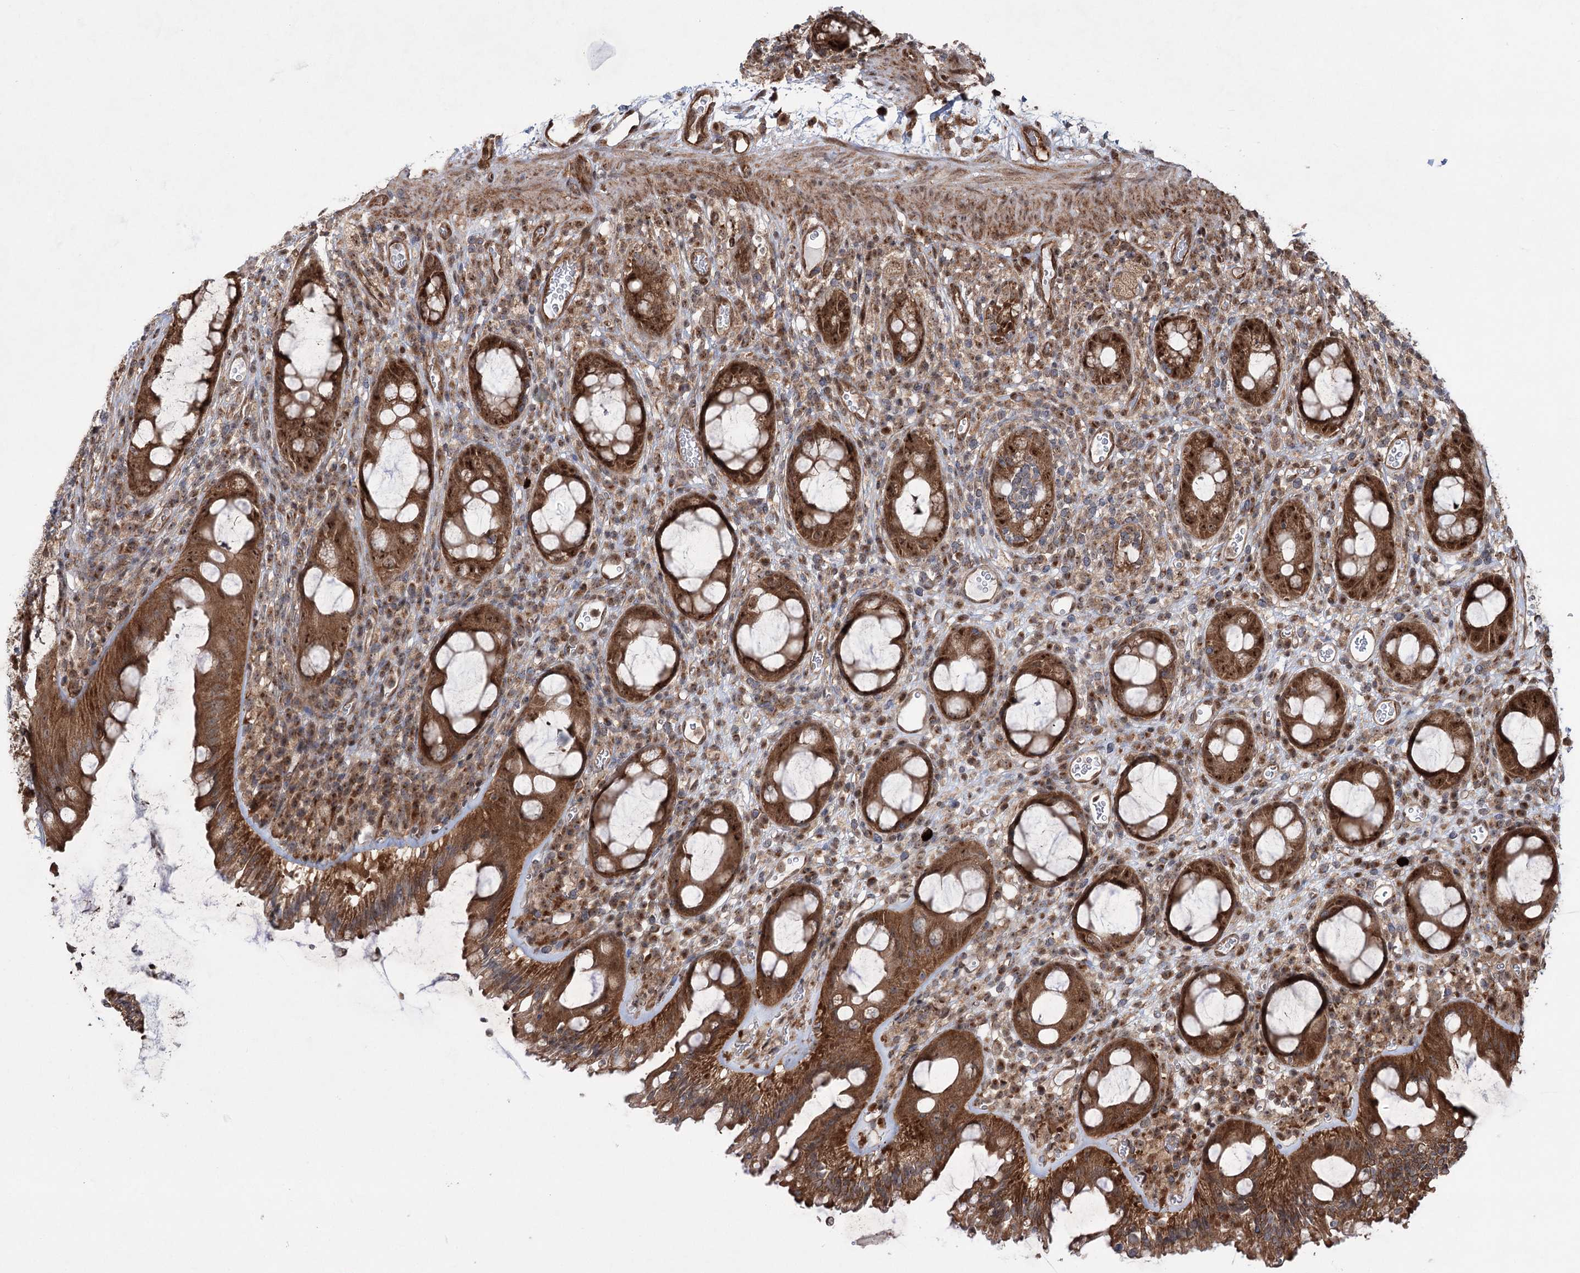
{"staining": {"intensity": "strong", "quantity": ">75%", "location": "cytoplasmic/membranous,nuclear"}, "tissue": "rectum", "cell_type": "Glandular cells", "image_type": "normal", "snomed": [{"axis": "morphology", "description": "Normal tissue, NOS"}, {"axis": "topography", "description": "Rectum"}], "caption": "This image displays IHC staining of unremarkable human rectum, with high strong cytoplasmic/membranous,nuclear positivity in about >75% of glandular cells.", "gene": "SERINC5", "patient": {"sex": "female", "age": 57}}